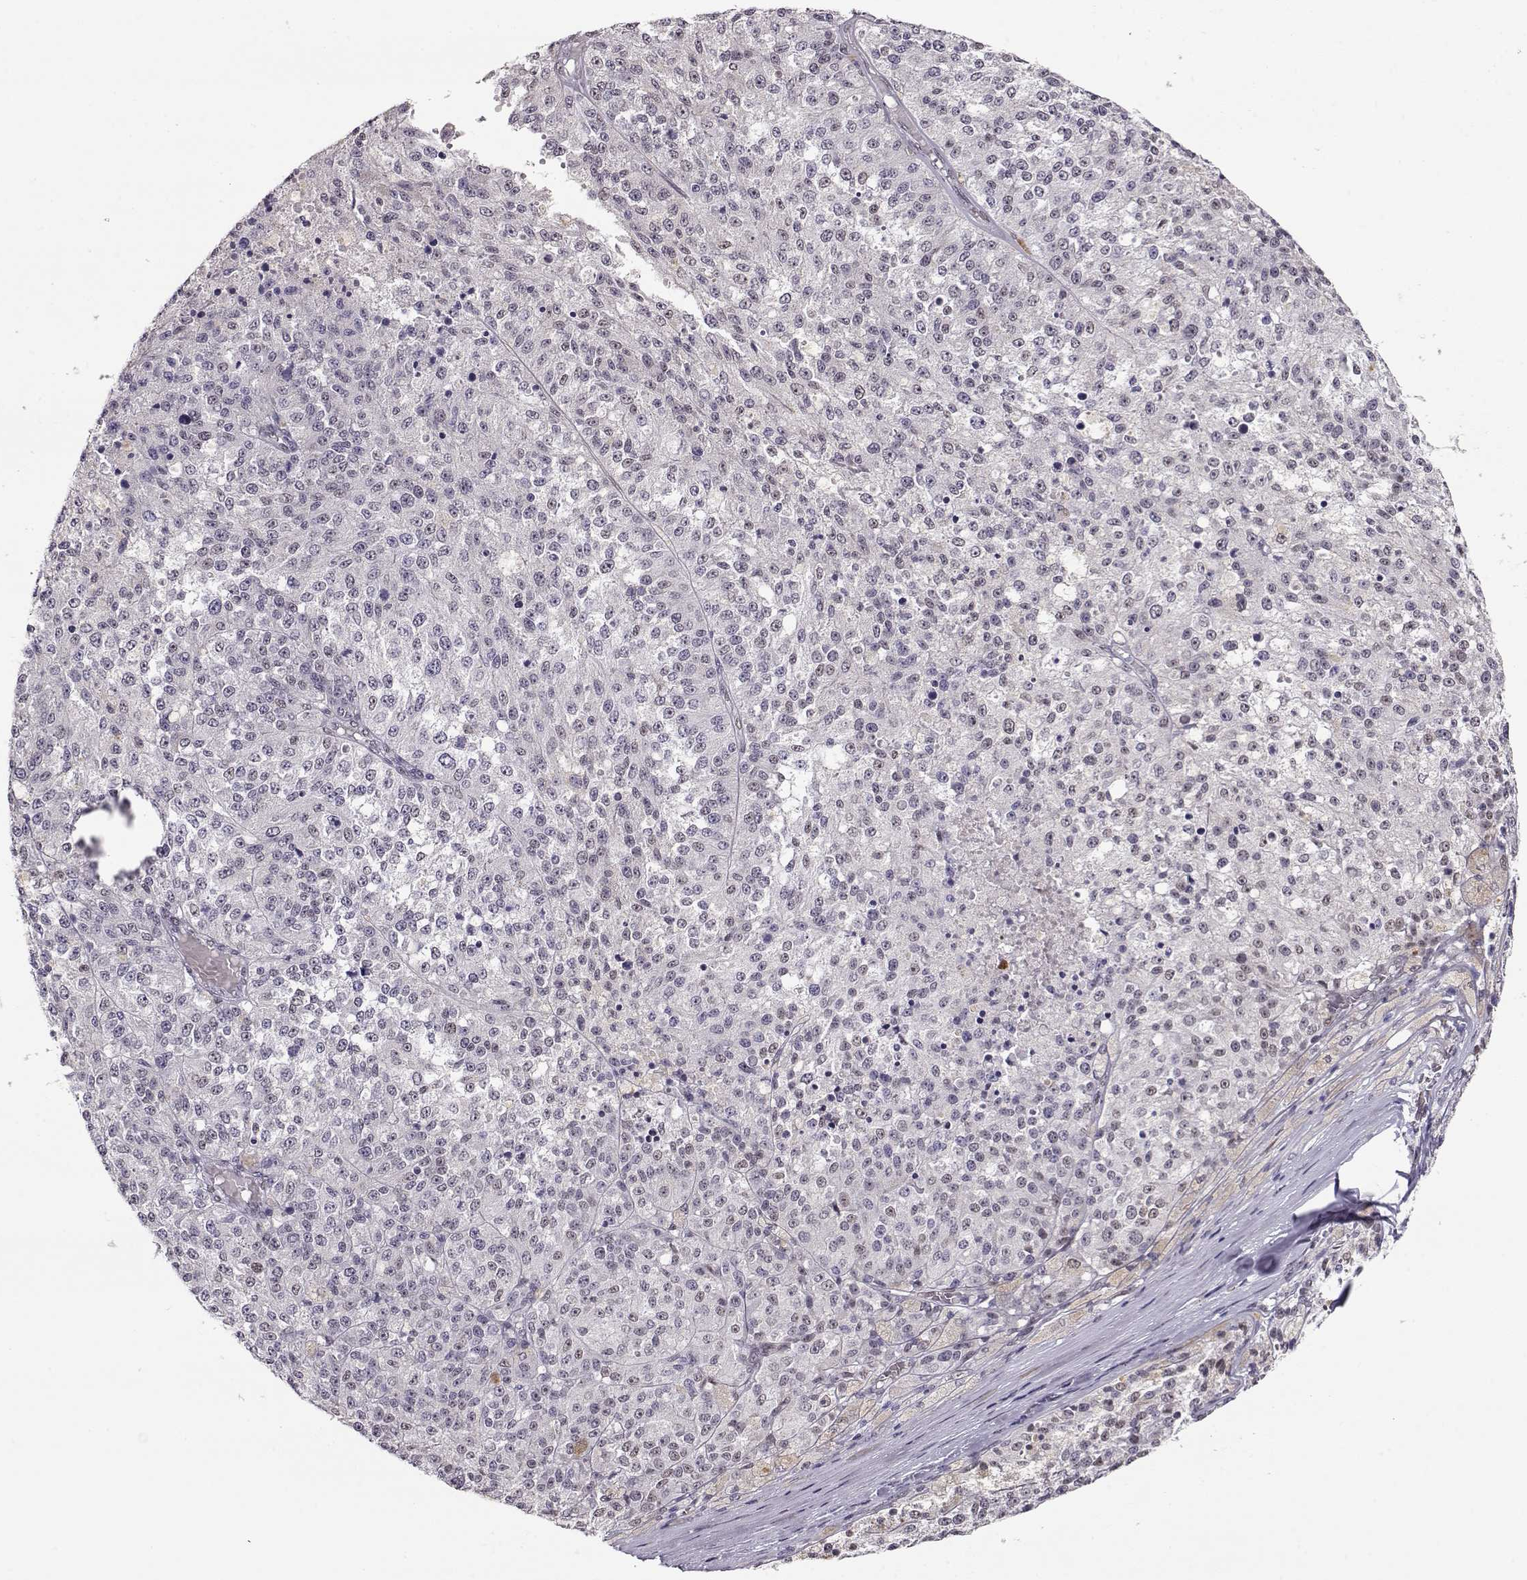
{"staining": {"intensity": "negative", "quantity": "none", "location": "none"}, "tissue": "melanoma", "cell_type": "Tumor cells", "image_type": "cancer", "snomed": [{"axis": "morphology", "description": "Malignant melanoma, Metastatic site"}, {"axis": "topography", "description": "Lymph node"}], "caption": "IHC of melanoma shows no expression in tumor cells.", "gene": "POLI", "patient": {"sex": "female", "age": 64}}